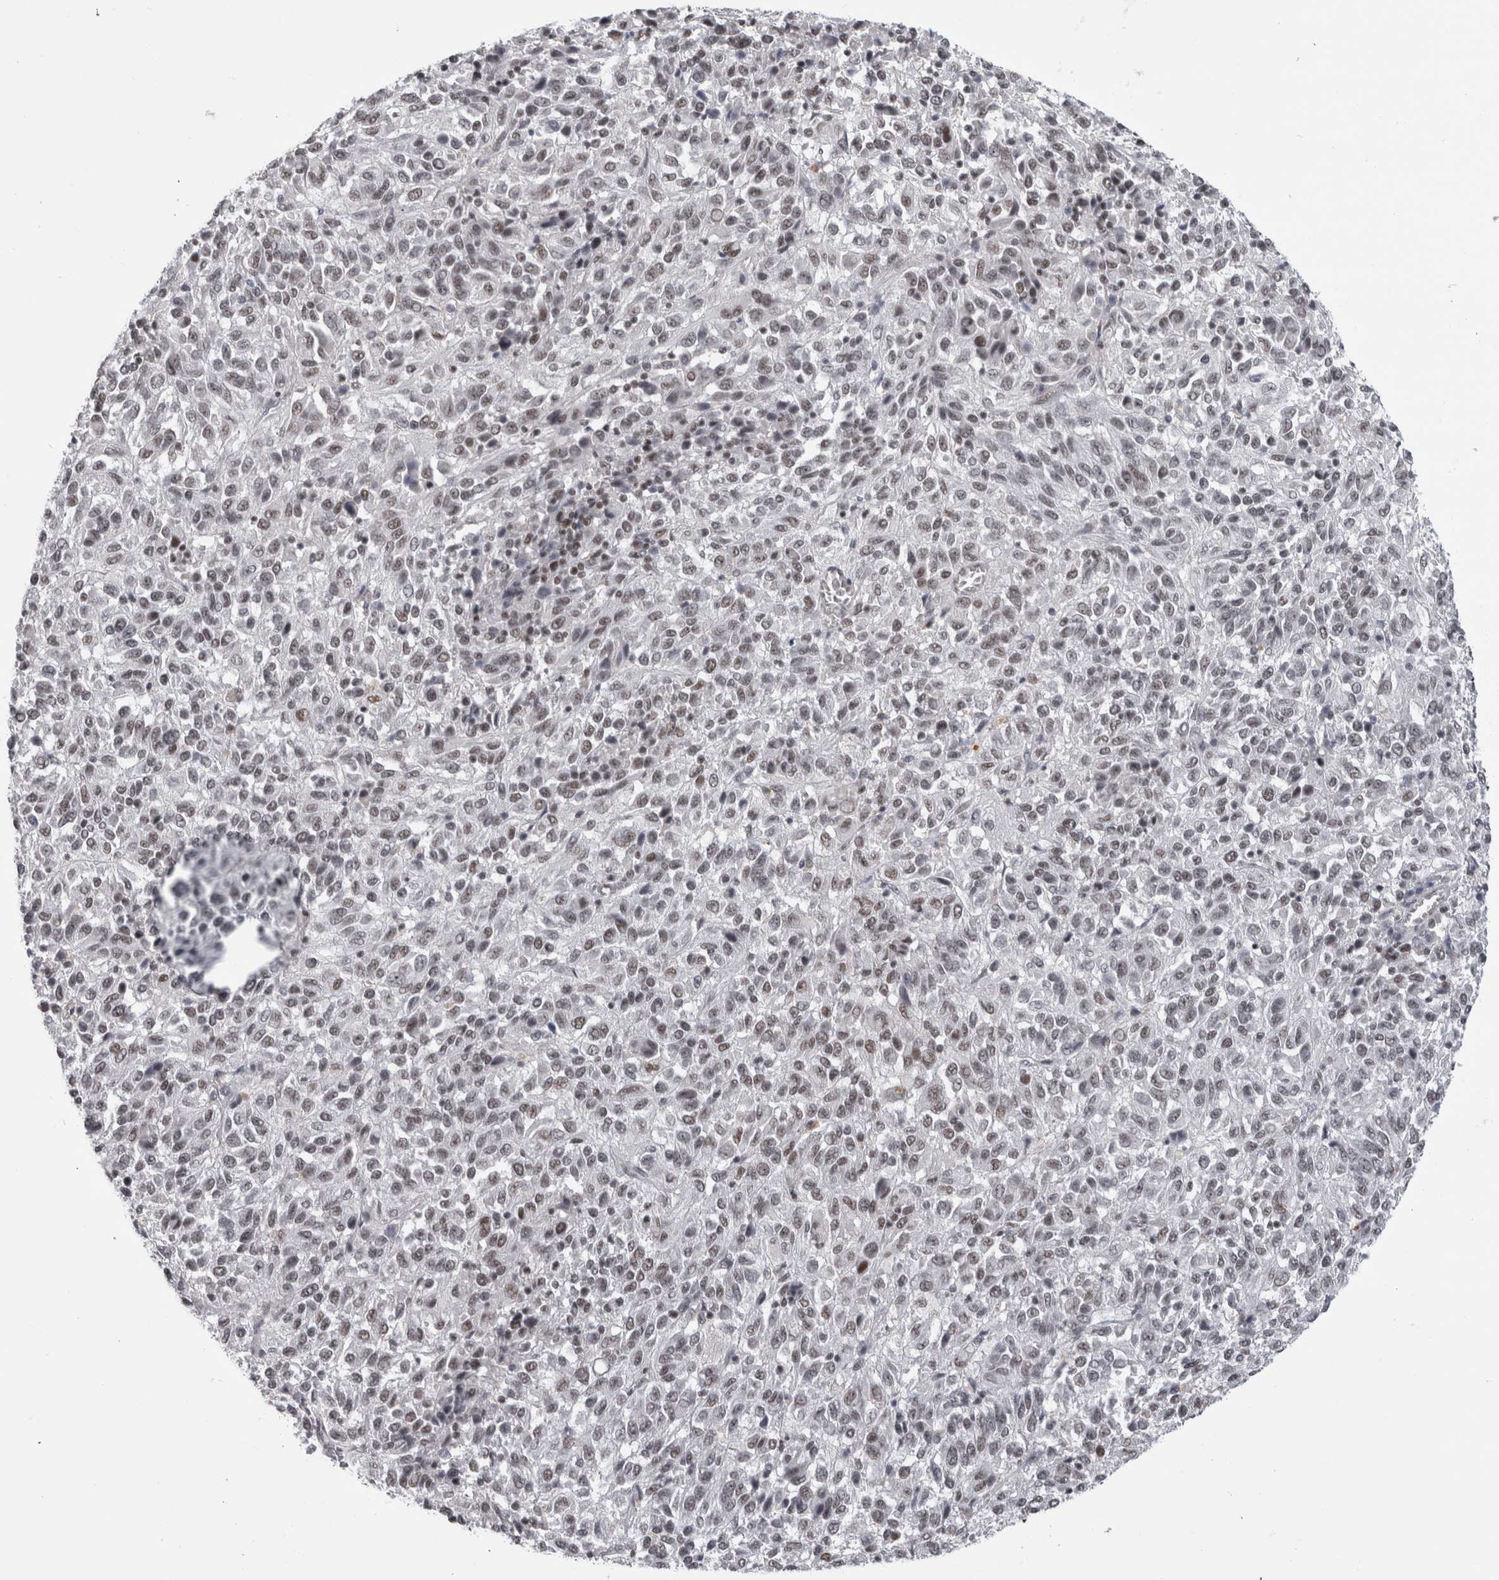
{"staining": {"intensity": "weak", "quantity": "25%-75%", "location": "nuclear"}, "tissue": "melanoma", "cell_type": "Tumor cells", "image_type": "cancer", "snomed": [{"axis": "morphology", "description": "Malignant melanoma, Metastatic site"}, {"axis": "topography", "description": "Lung"}], "caption": "Melanoma stained with DAB (3,3'-diaminobenzidine) immunohistochemistry shows low levels of weak nuclear positivity in about 25%-75% of tumor cells.", "gene": "ARID4B", "patient": {"sex": "male", "age": 64}}